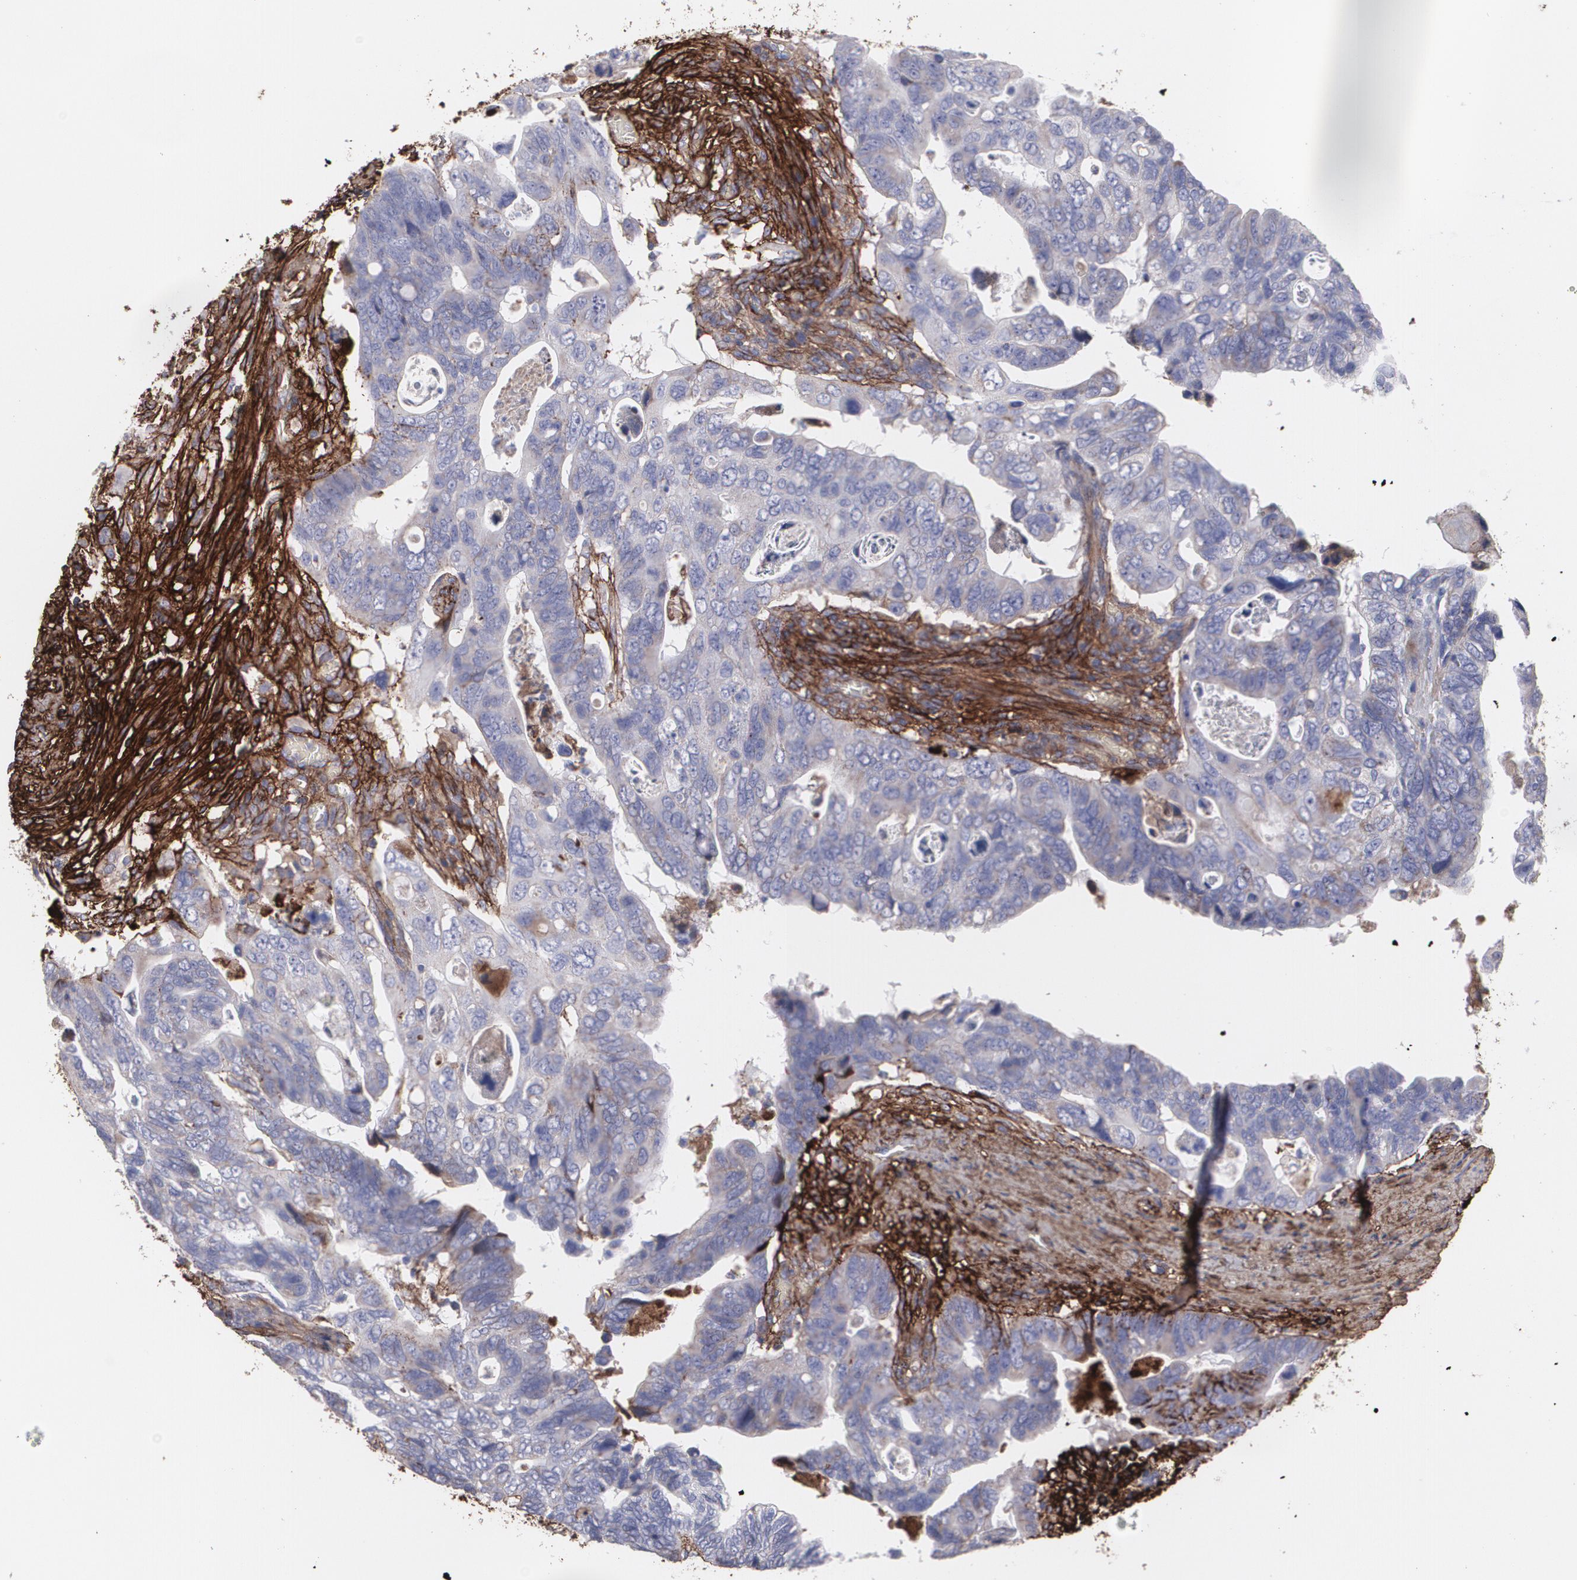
{"staining": {"intensity": "weak", "quantity": ">75%", "location": "cytoplasmic/membranous"}, "tissue": "colorectal cancer", "cell_type": "Tumor cells", "image_type": "cancer", "snomed": [{"axis": "morphology", "description": "Adenocarcinoma, NOS"}, {"axis": "topography", "description": "Rectum"}], "caption": "Human adenocarcinoma (colorectal) stained for a protein (brown) shows weak cytoplasmic/membranous positive staining in approximately >75% of tumor cells.", "gene": "FBLN1", "patient": {"sex": "male", "age": 53}}